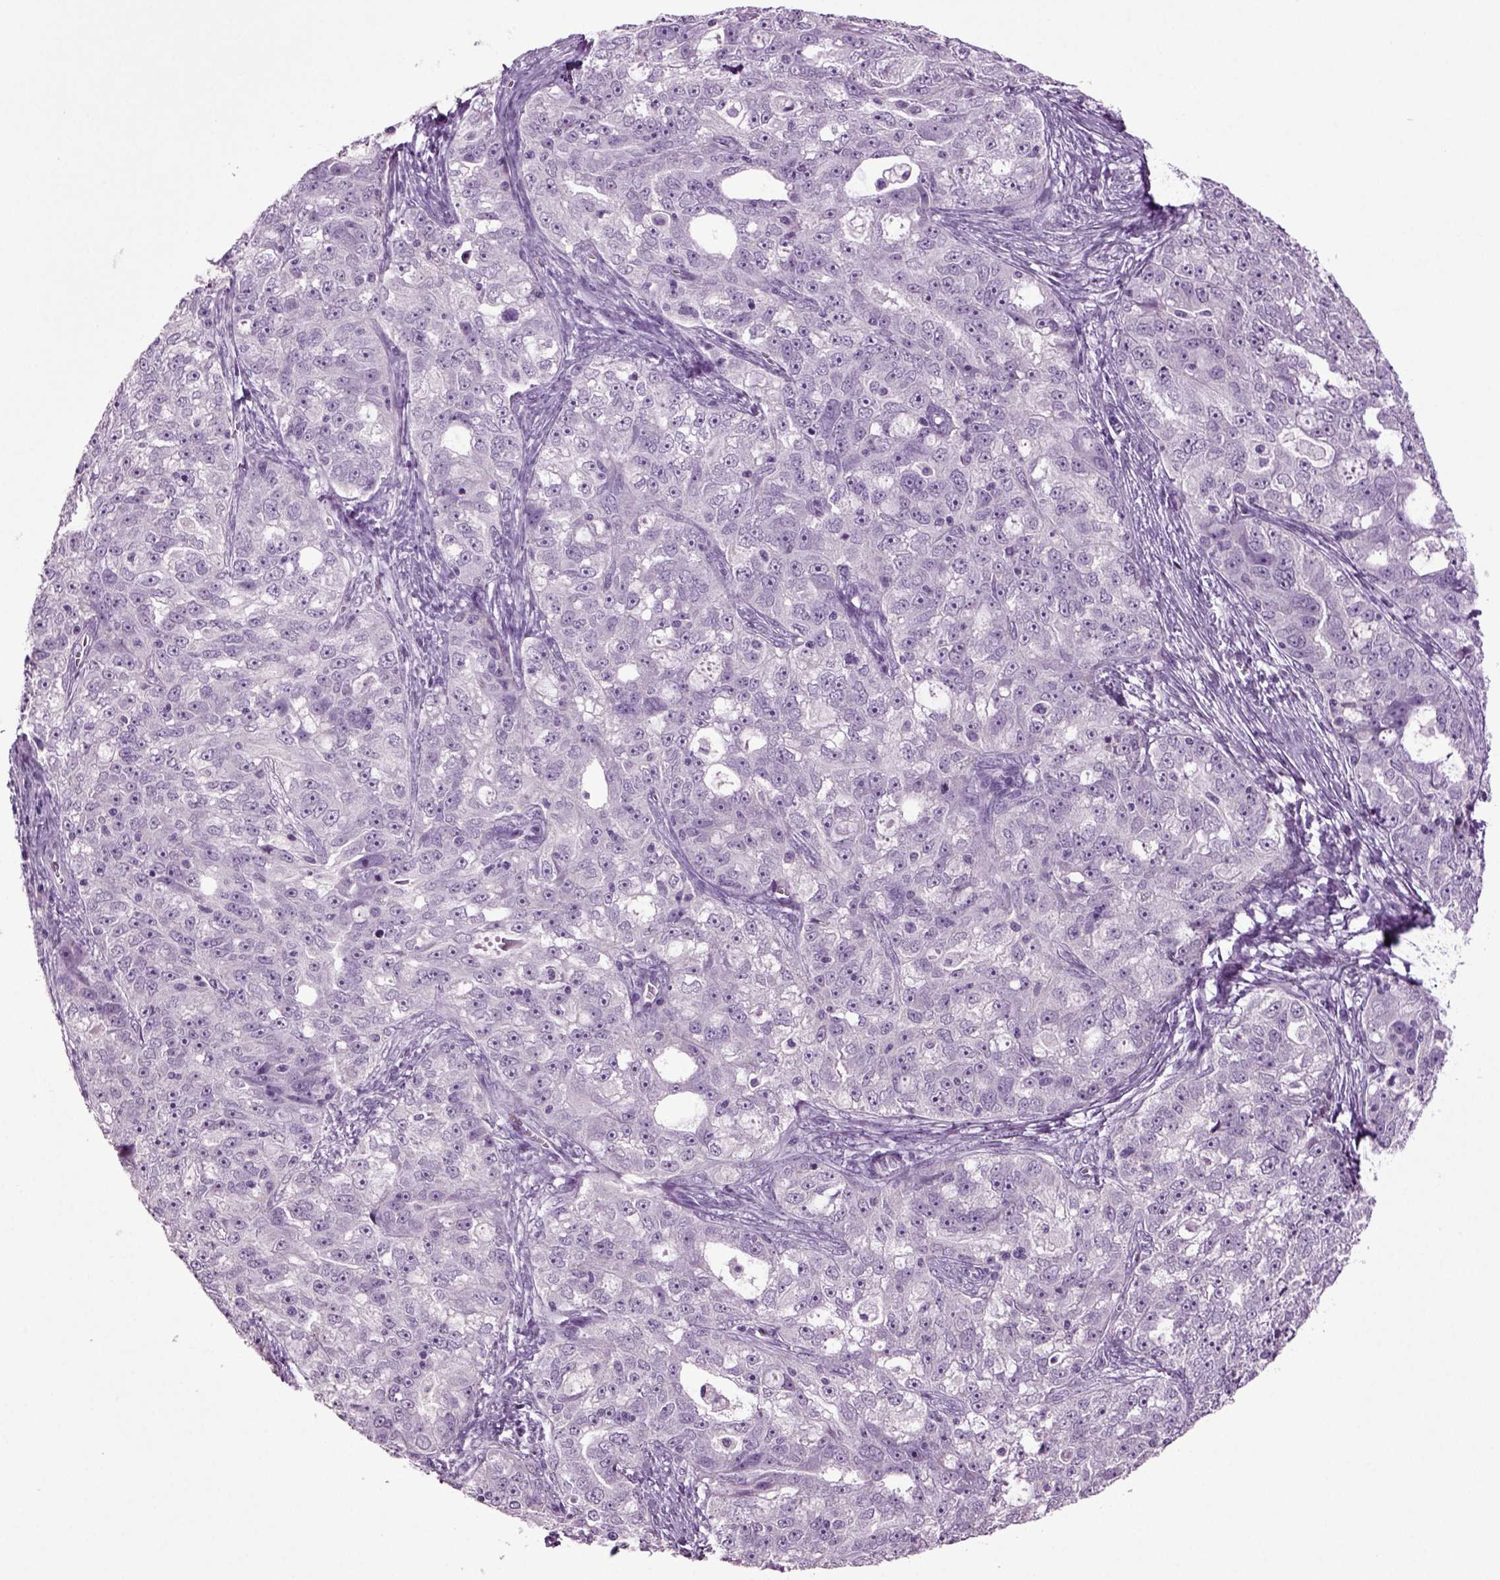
{"staining": {"intensity": "negative", "quantity": "none", "location": "none"}, "tissue": "ovarian cancer", "cell_type": "Tumor cells", "image_type": "cancer", "snomed": [{"axis": "morphology", "description": "Cystadenocarcinoma, serous, NOS"}, {"axis": "topography", "description": "Ovary"}], "caption": "Immunohistochemical staining of ovarian cancer (serous cystadenocarcinoma) demonstrates no significant staining in tumor cells.", "gene": "SLC17A6", "patient": {"sex": "female", "age": 51}}